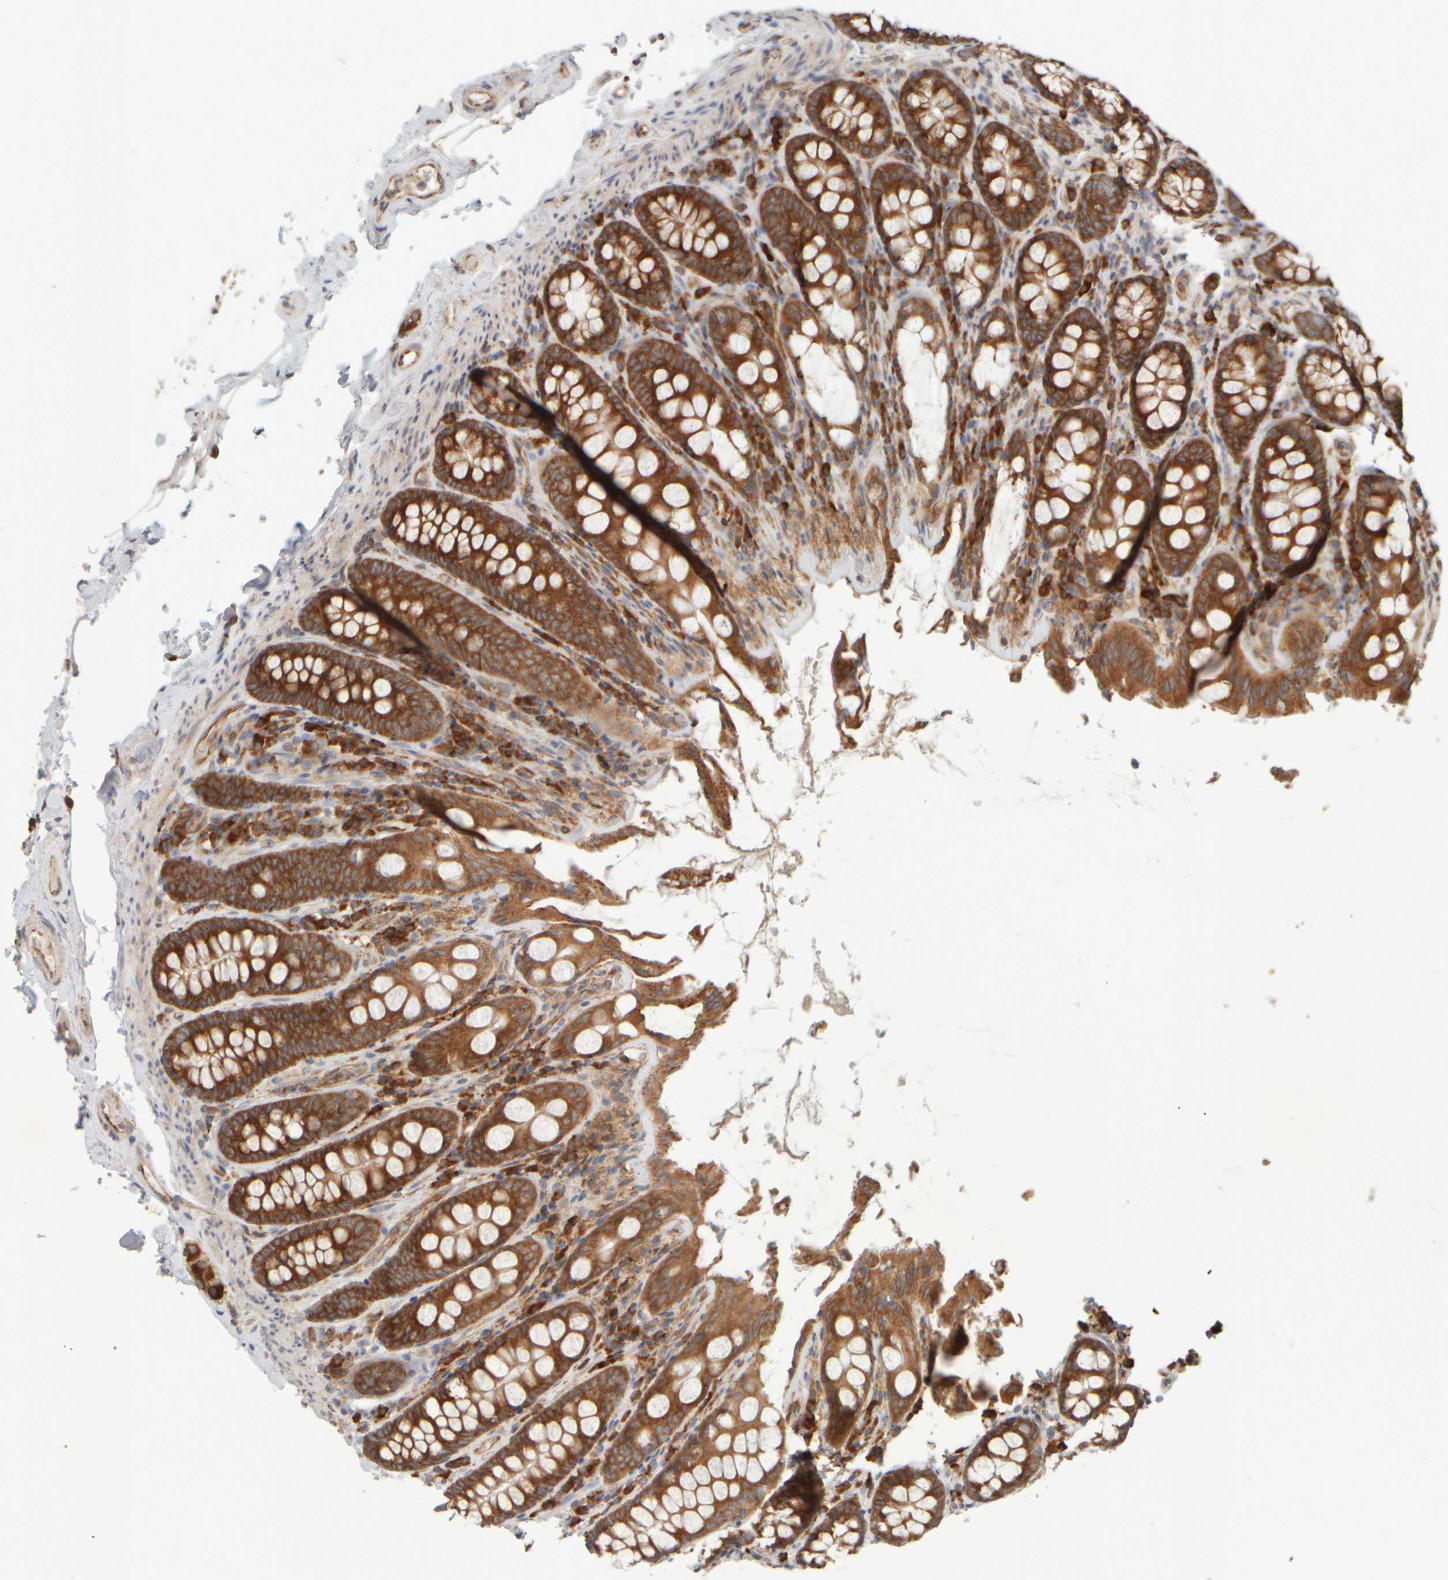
{"staining": {"intensity": "moderate", "quantity": ">75%", "location": "cytoplasmic/membranous"}, "tissue": "colon", "cell_type": "Endothelial cells", "image_type": "normal", "snomed": [{"axis": "morphology", "description": "Normal tissue, NOS"}, {"axis": "topography", "description": "Colon"}, {"axis": "topography", "description": "Peripheral nerve tissue"}], "caption": "Brown immunohistochemical staining in unremarkable colon shows moderate cytoplasmic/membranous staining in about >75% of endothelial cells. (brown staining indicates protein expression, while blue staining denotes nuclei).", "gene": "EIF2B3", "patient": {"sex": "female", "age": 61}}